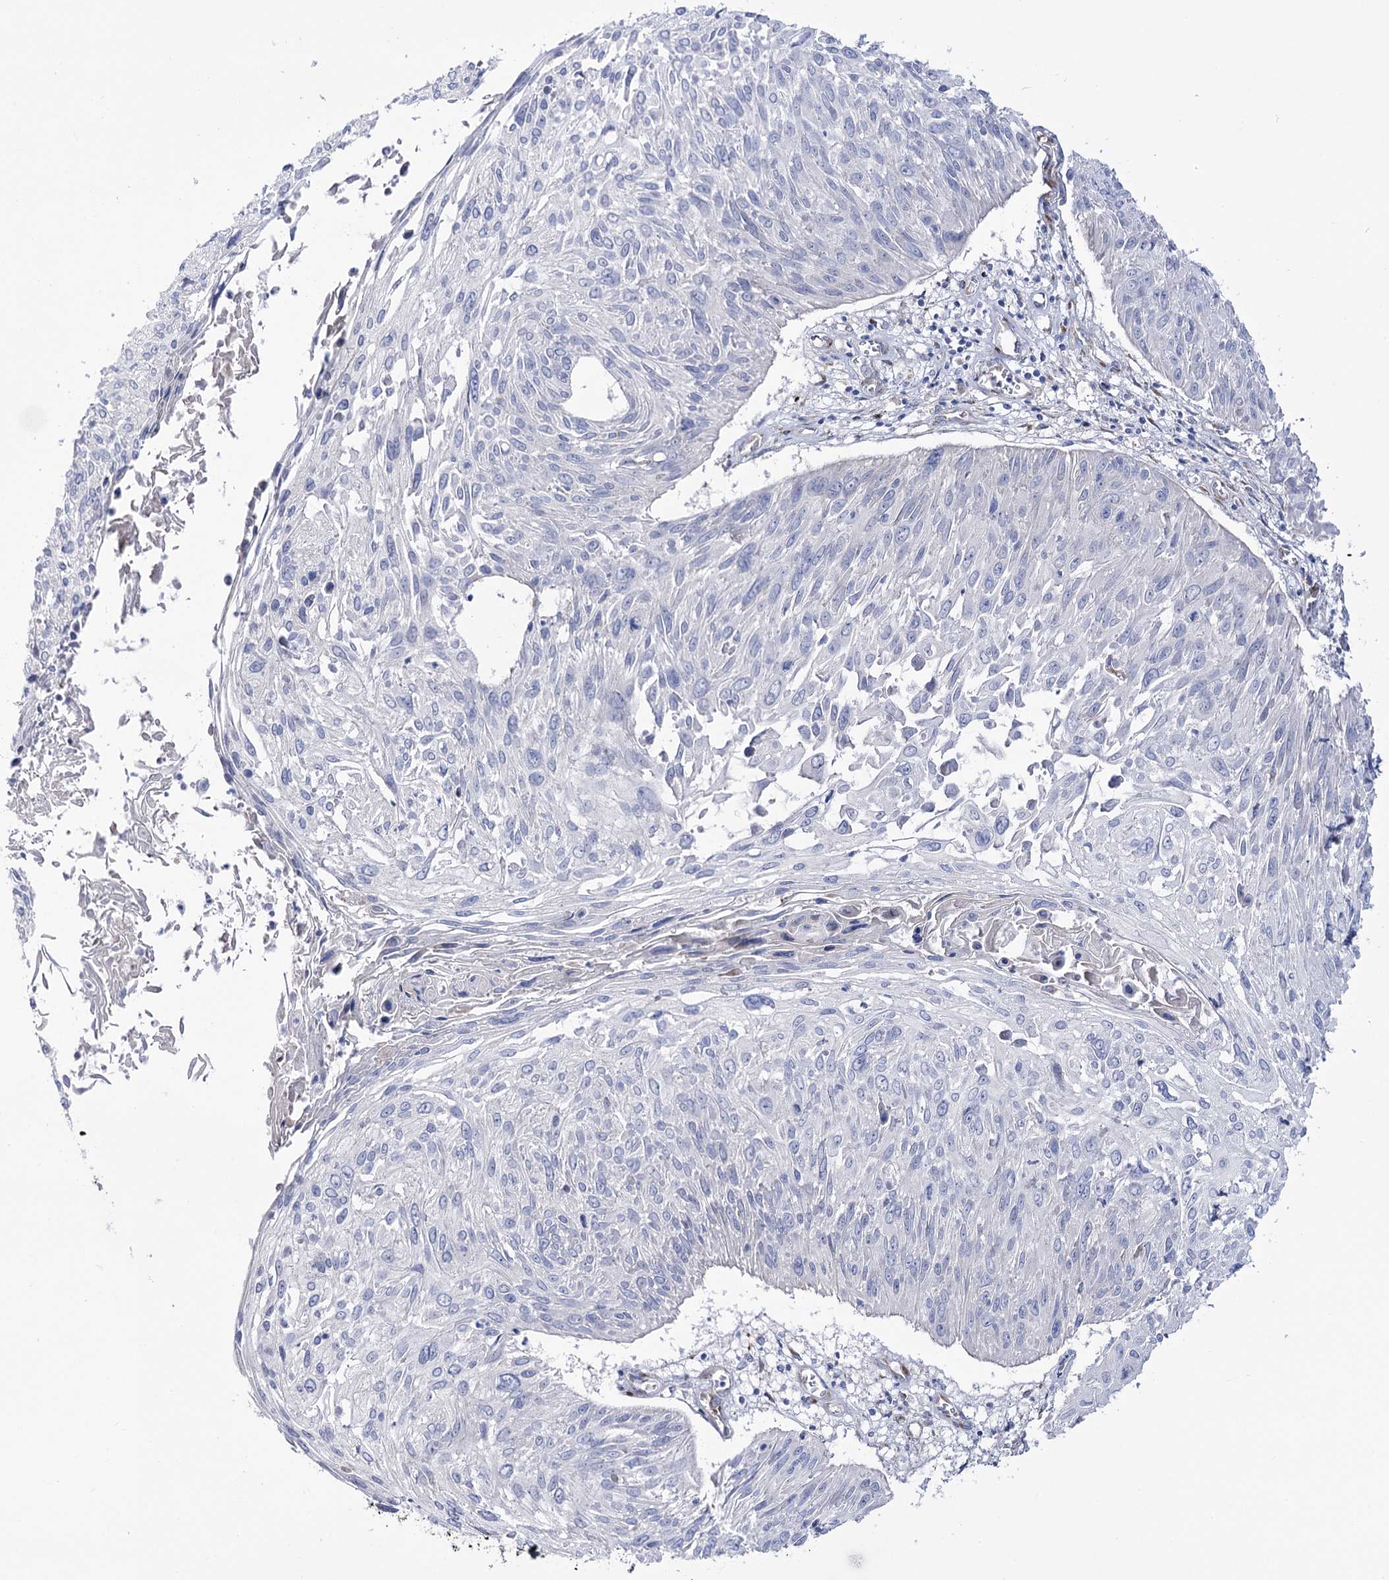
{"staining": {"intensity": "negative", "quantity": "none", "location": "none"}, "tissue": "cervical cancer", "cell_type": "Tumor cells", "image_type": "cancer", "snomed": [{"axis": "morphology", "description": "Squamous cell carcinoma, NOS"}, {"axis": "topography", "description": "Cervix"}], "caption": "Immunohistochemistry (IHC) of human squamous cell carcinoma (cervical) exhibits no positivity in tumor cells.", "gene": "METTL5", "patient": {"sex": "female", "age": 51}}